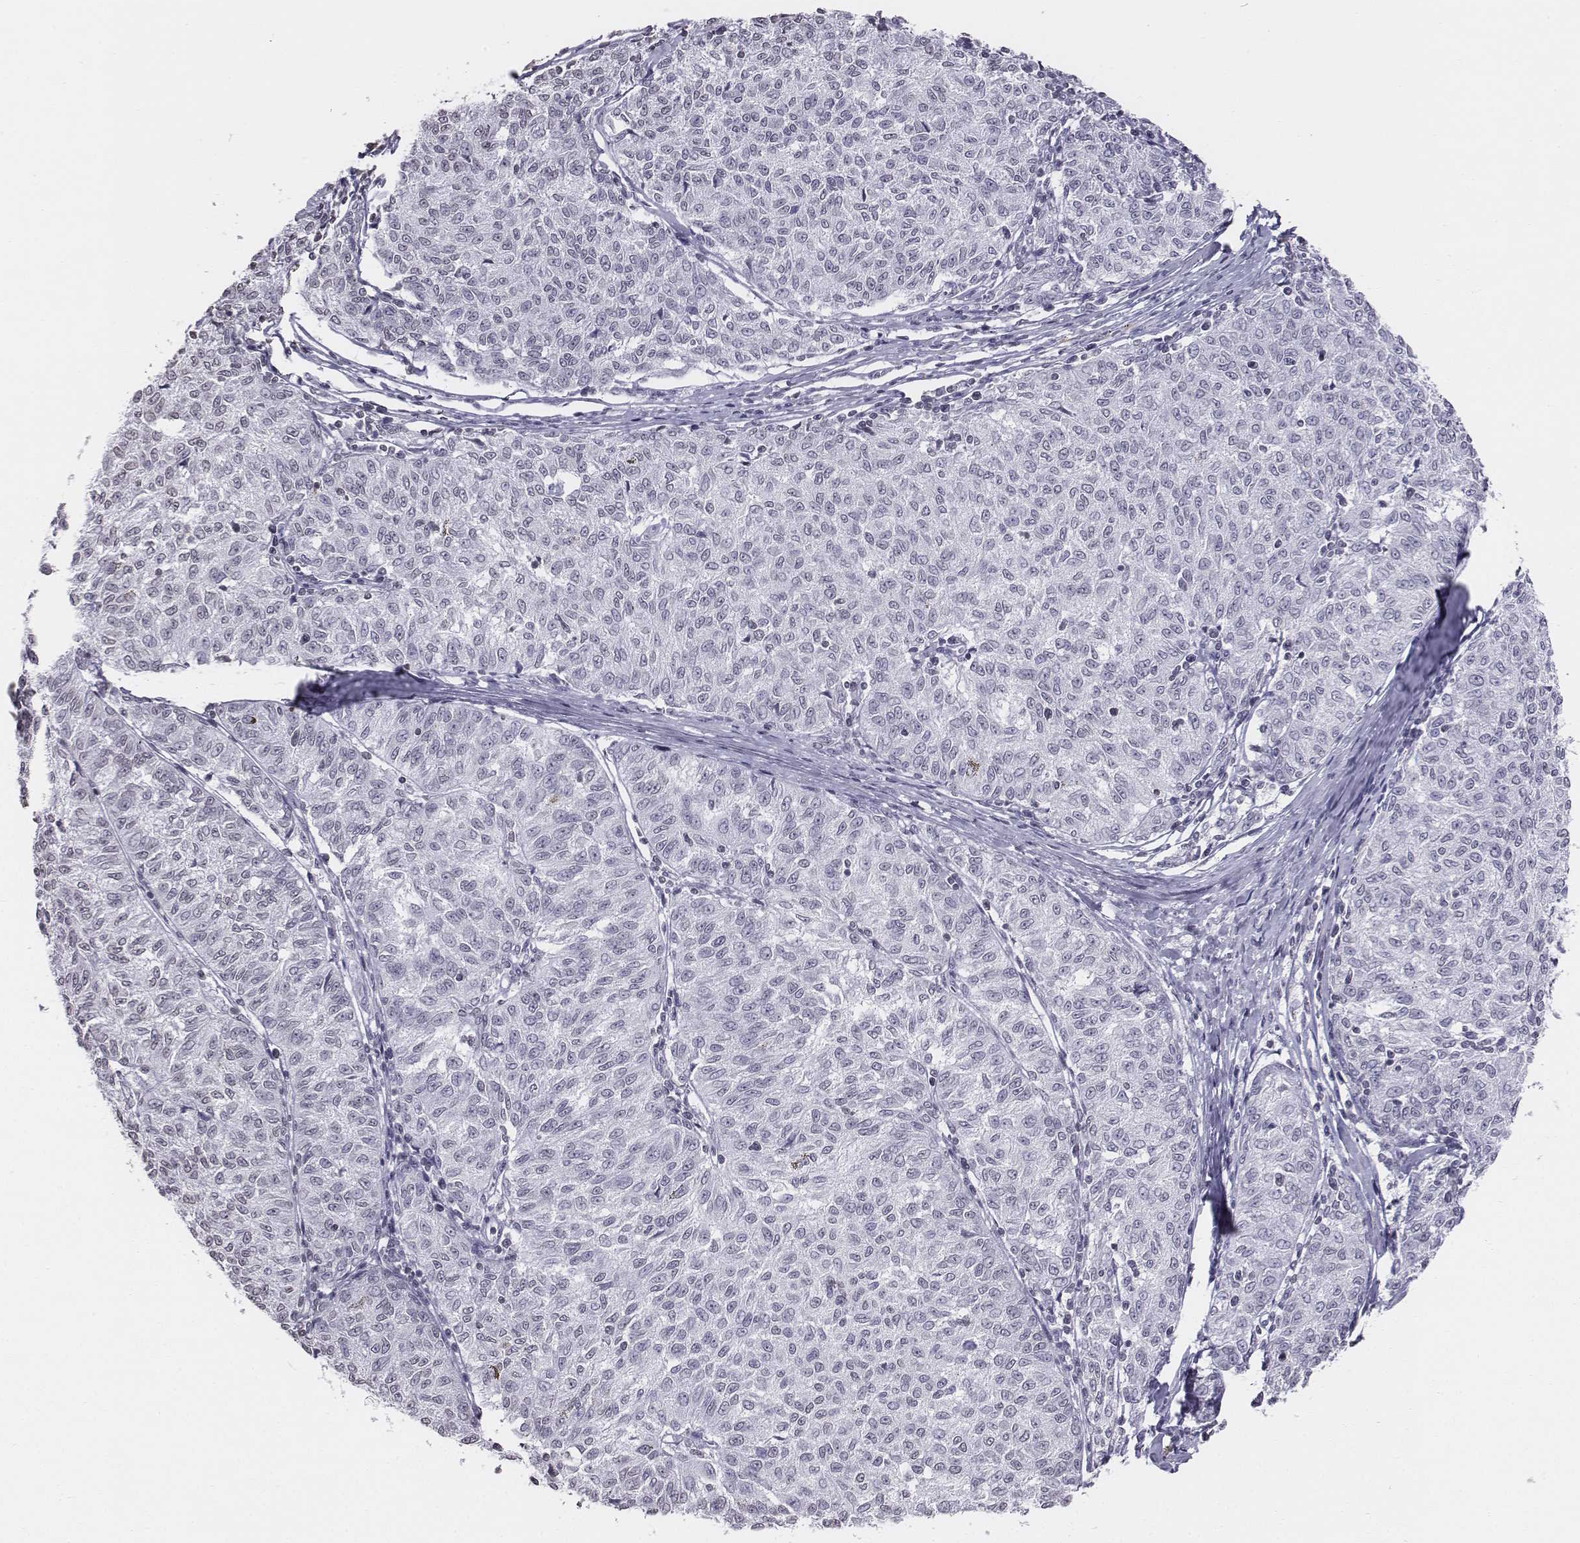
{"staining": {"intensity": "negative", "quantity": "none", "location": "none"}, "tissue": "melanoma", "cell_type": "Tumor cells", "image_type": "cancer", "snomed": [{"axis": "morphology", "description": "Malignant melanoma, NOS"}, {"axis": "topography", "description": "Skin"}], "caption": "Micrograph shows no significant protein expression in tumor cells of malignant melanoma.", "gene": "BARHL1", "patient": {"sex": "female", "age": 72}}